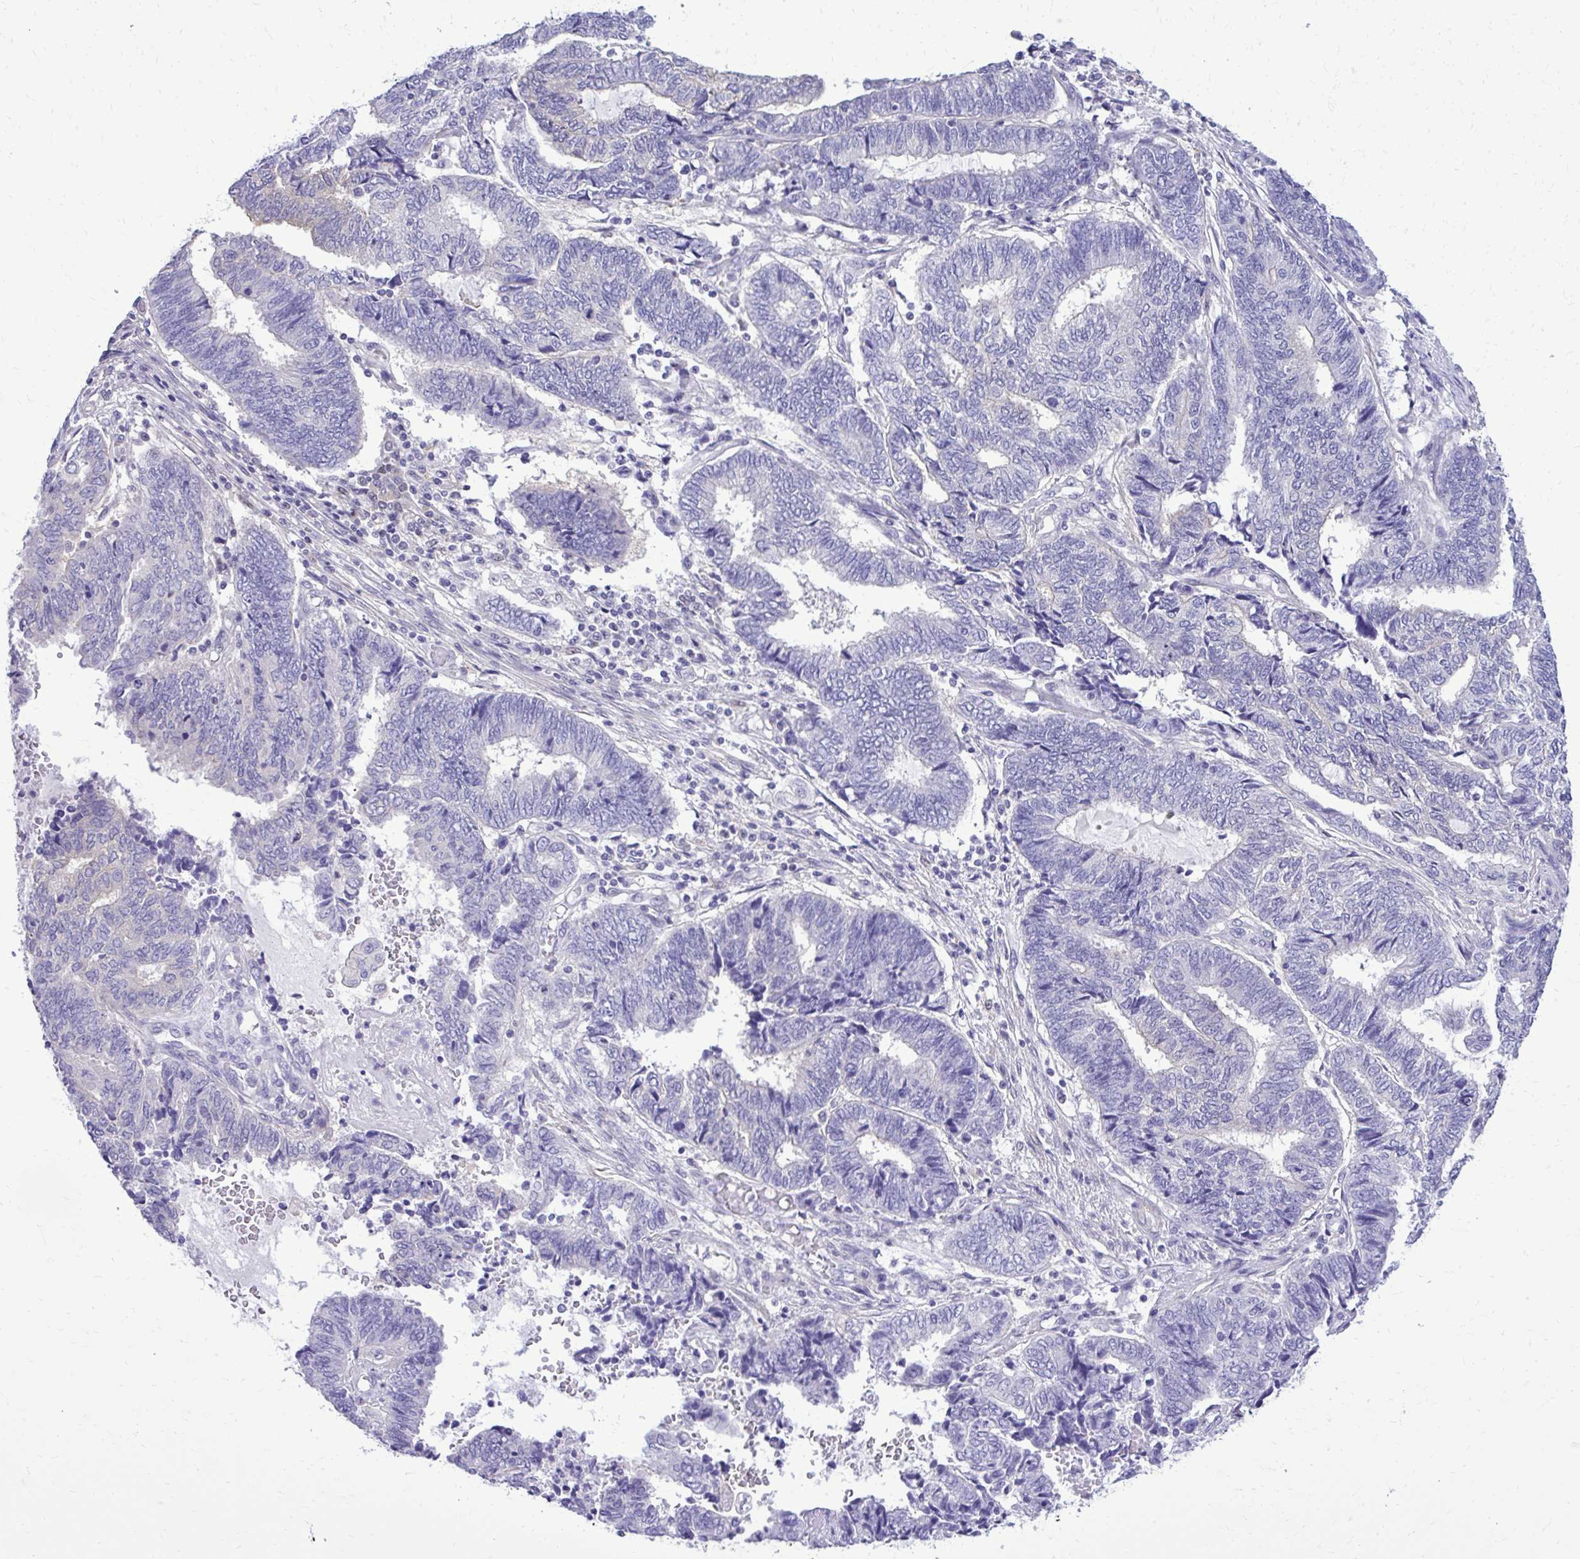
{"staining": {"intensity": "negative", "quantity": "none", "location": "none"}, "tissue": "endometrial cancer", "cell_type": "Tumor cells", "image_type": "cancer", "snomed": [{"axis": "morphology", "description": "Adenocarcinoma, NOS"}, {"axis": "topography", "description": "Uterus"}, {"axis": "topography", "description": "Endometrium"}], "caption": "Immunohistochemical staining of adenocarcinoma (endometrial) shows no significant expression in tumor cells.", "gene": "RASL11B", "patient": {"sex": "female", "age": 70}}